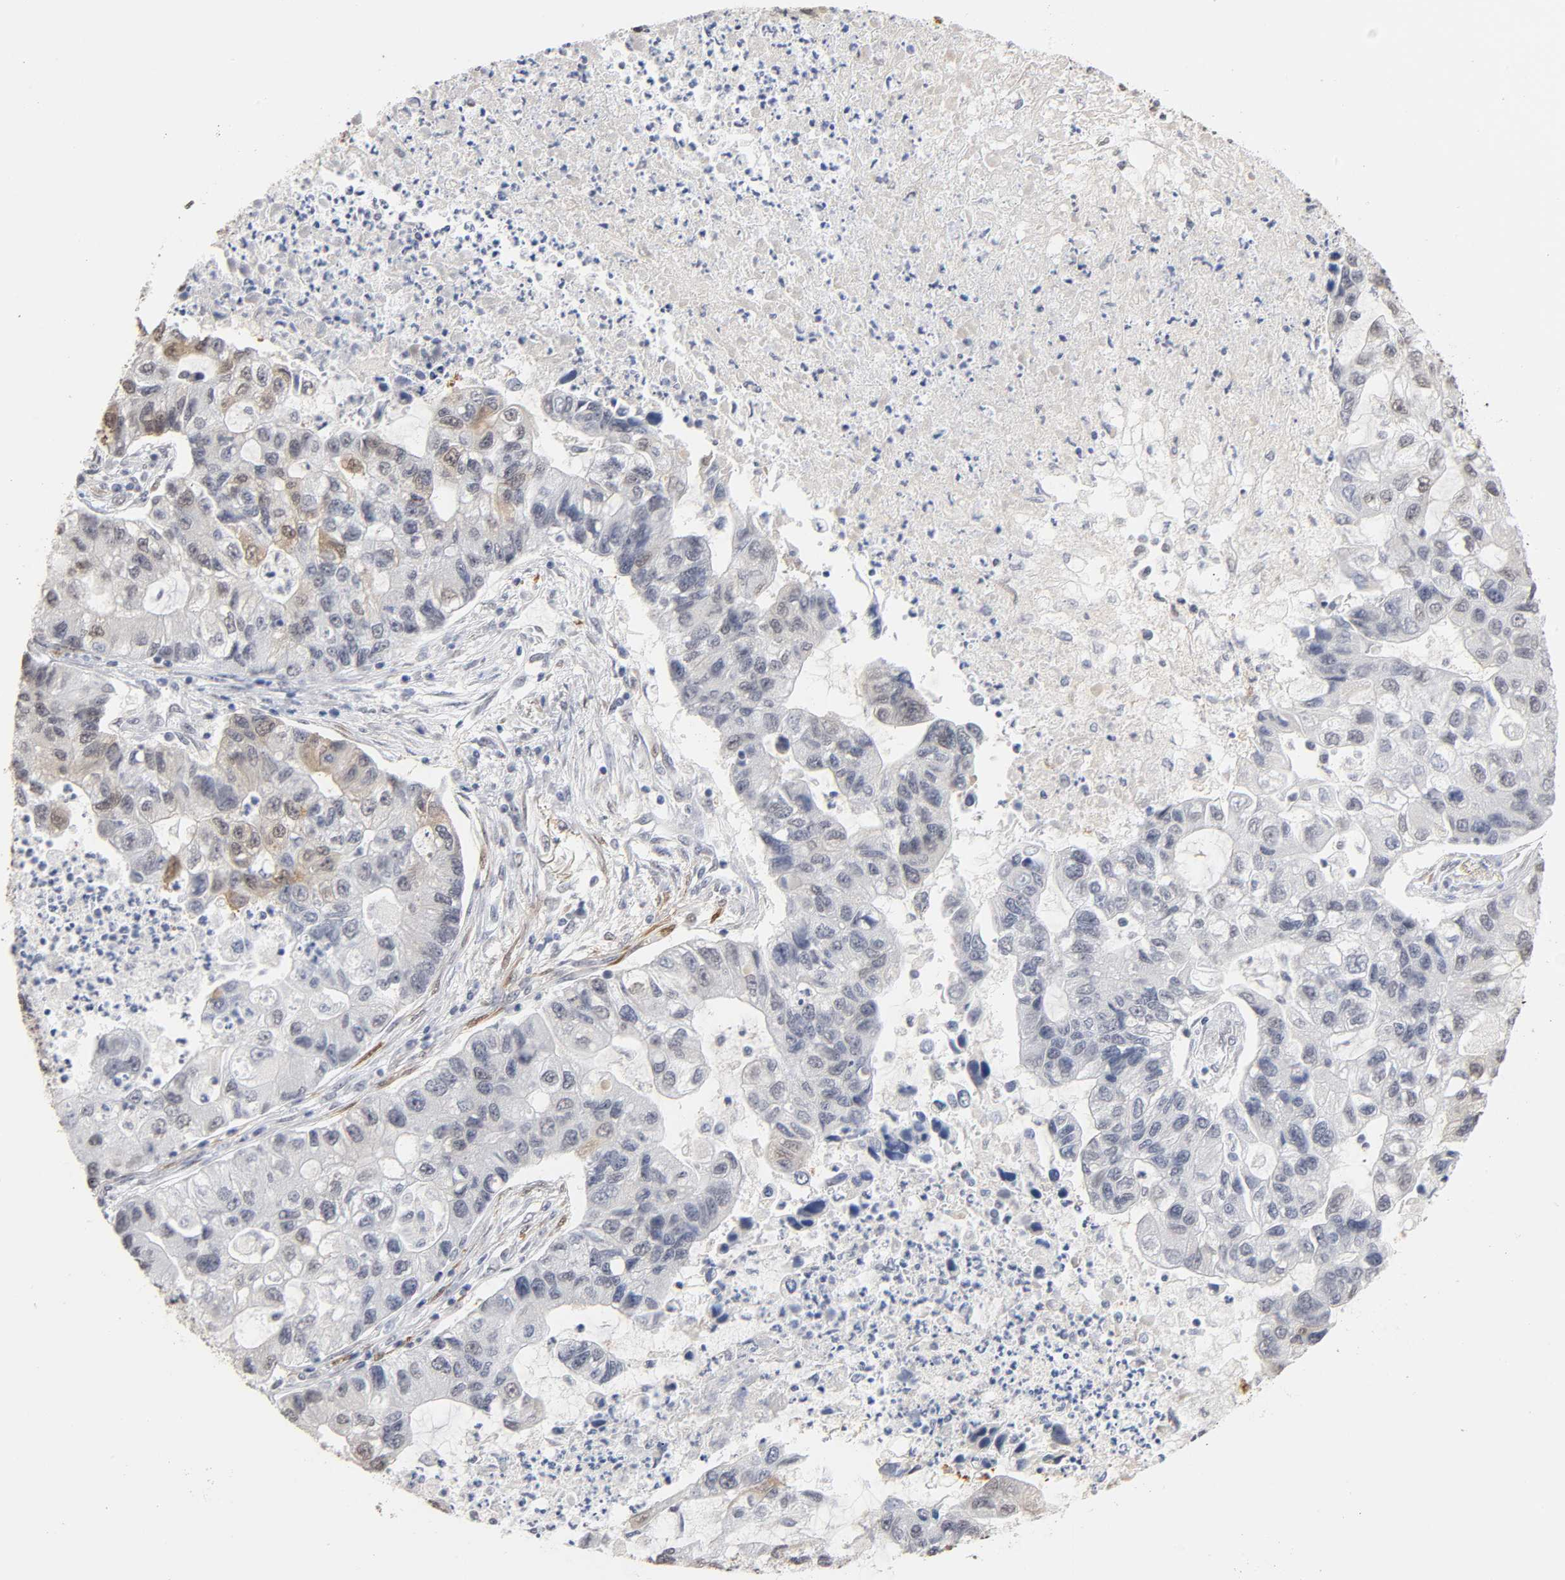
{"staining": {"intensity": "weak", "quantity": "25%-75%", "location": "cytoplasmic/membranous,nuclear"}, "tissue": "lung cancer", "cell_type": "Tumor cells", "image_type": "cancer", "snomed": [{"axis": "morphology", "description": "Adenocarcinoma, NOS"}, {"axis": "topography", "description": "Lung"}], "caption": "Immunohistochemical staining of lung cancer (adenocarcinoma) exhibits low levels of weak cytoplasmic/membranous and nuclear expression in approximately 25%-75% of tumor cells. (Stains: DAB (3,3'-diaminobenzidine) in brown, nuclei in blue, Microscopy: brightfield microscopy at high magnification).", "gene": "CRABP2", "patient": {"sex": "female", "age": 51}}